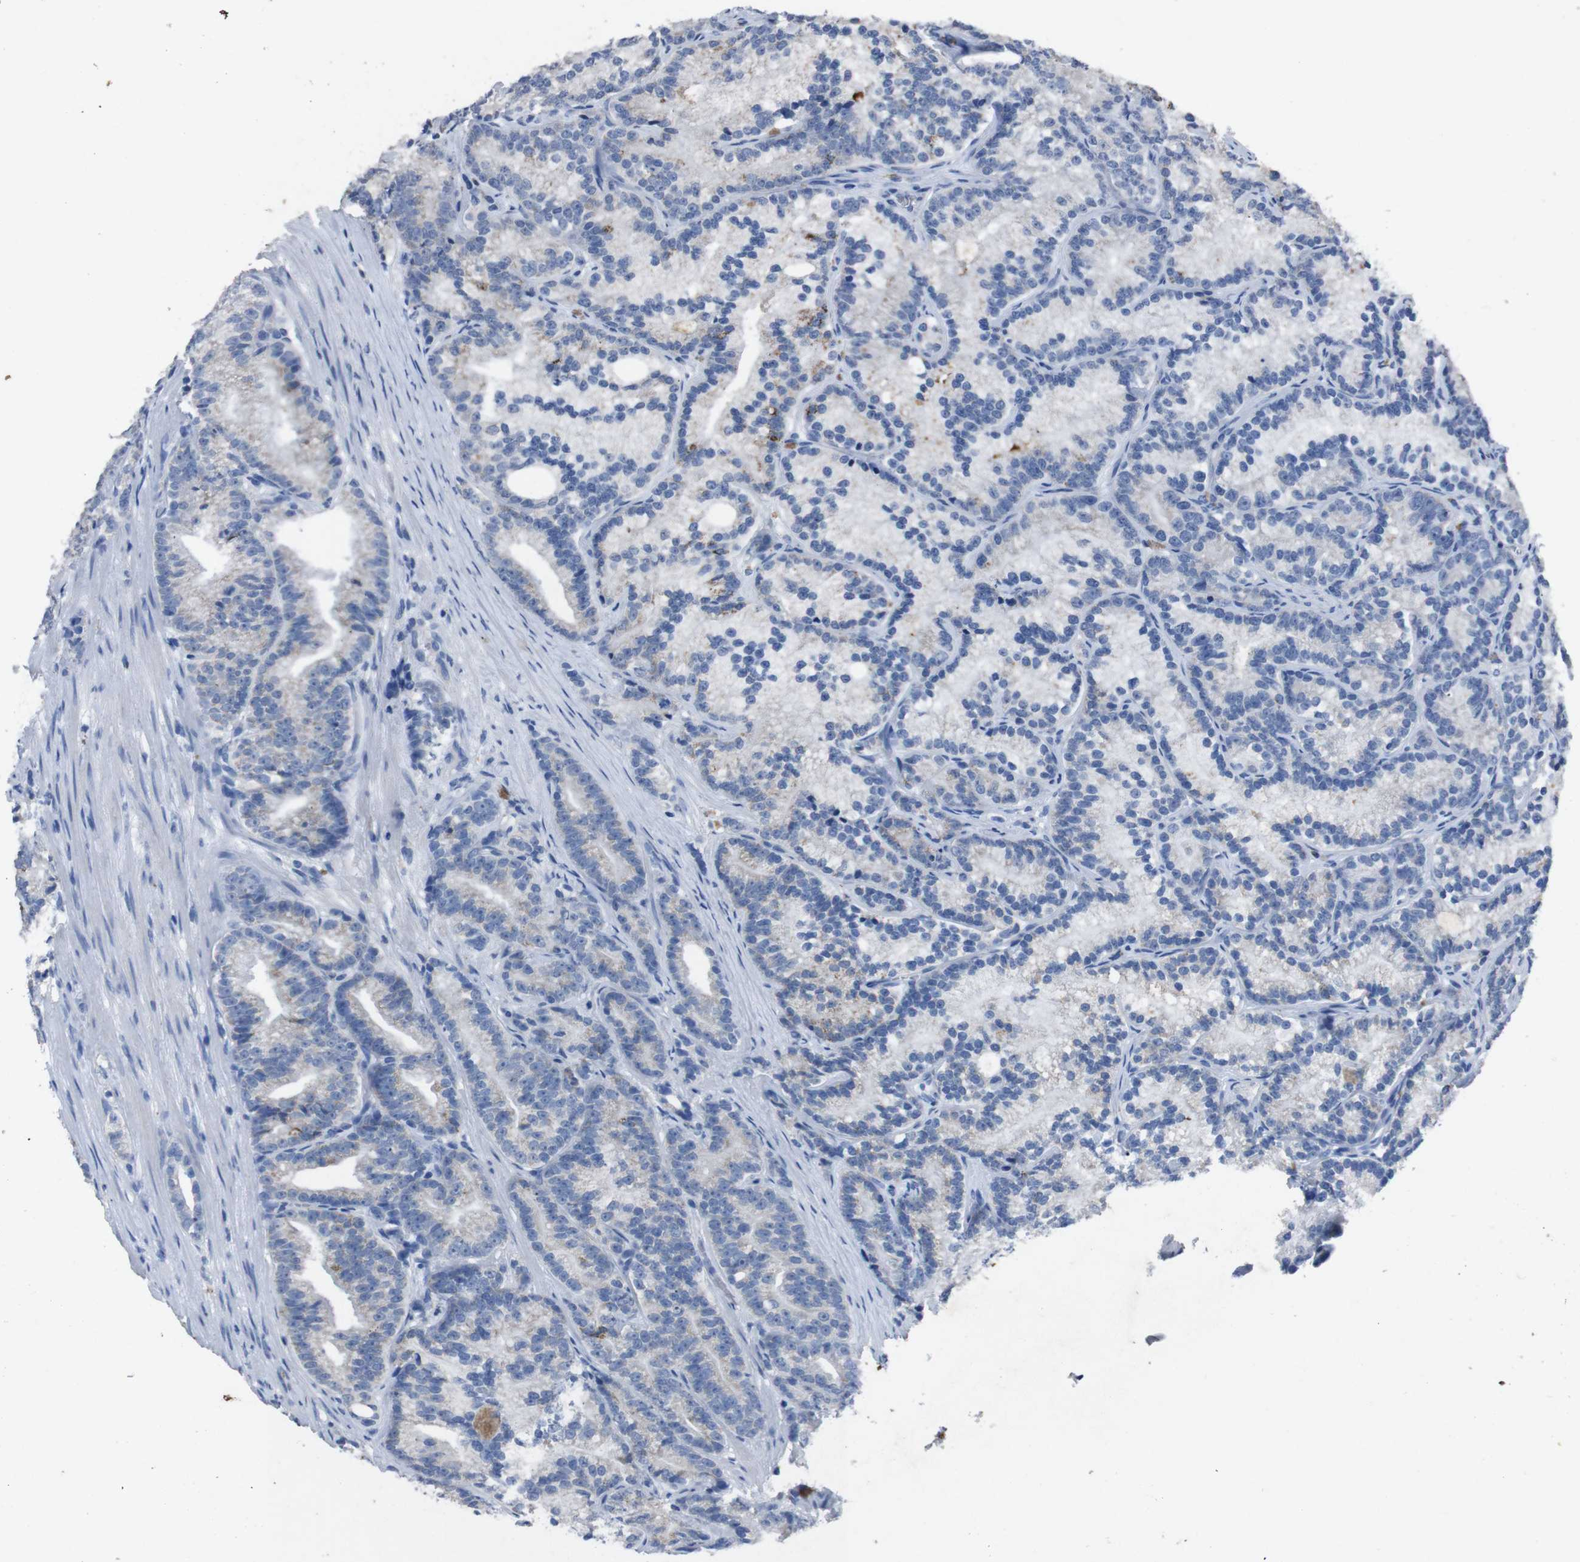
{"staining": {"intensity": "moderate", "quantity": "<25%", "location": "cytoplasmic/membranous"}, "tissue": "prostate cancer", "cell_type": "Tumor cells", "image_type": "cancer", "snomed": [{"axis": "morphology", "description": "Adenocarcinoma, Low grade"}, {"axis": "topography", "description": "Prostate"}], "caption": "Protein expression analysis of prostate low-grade adenocarcinoma exhibits moderate cytoplasmic/membranous expression in about <25% of tumor cells. The staining was performed using DAB (3,3'-diaminobenzidine) to visualize the protein expression in brown, while the nuclei were stained in blue with hematoxylin (Magnification: 20x).", "gene": "GJB2", "patient": {"sex": "male", "age": 89}}